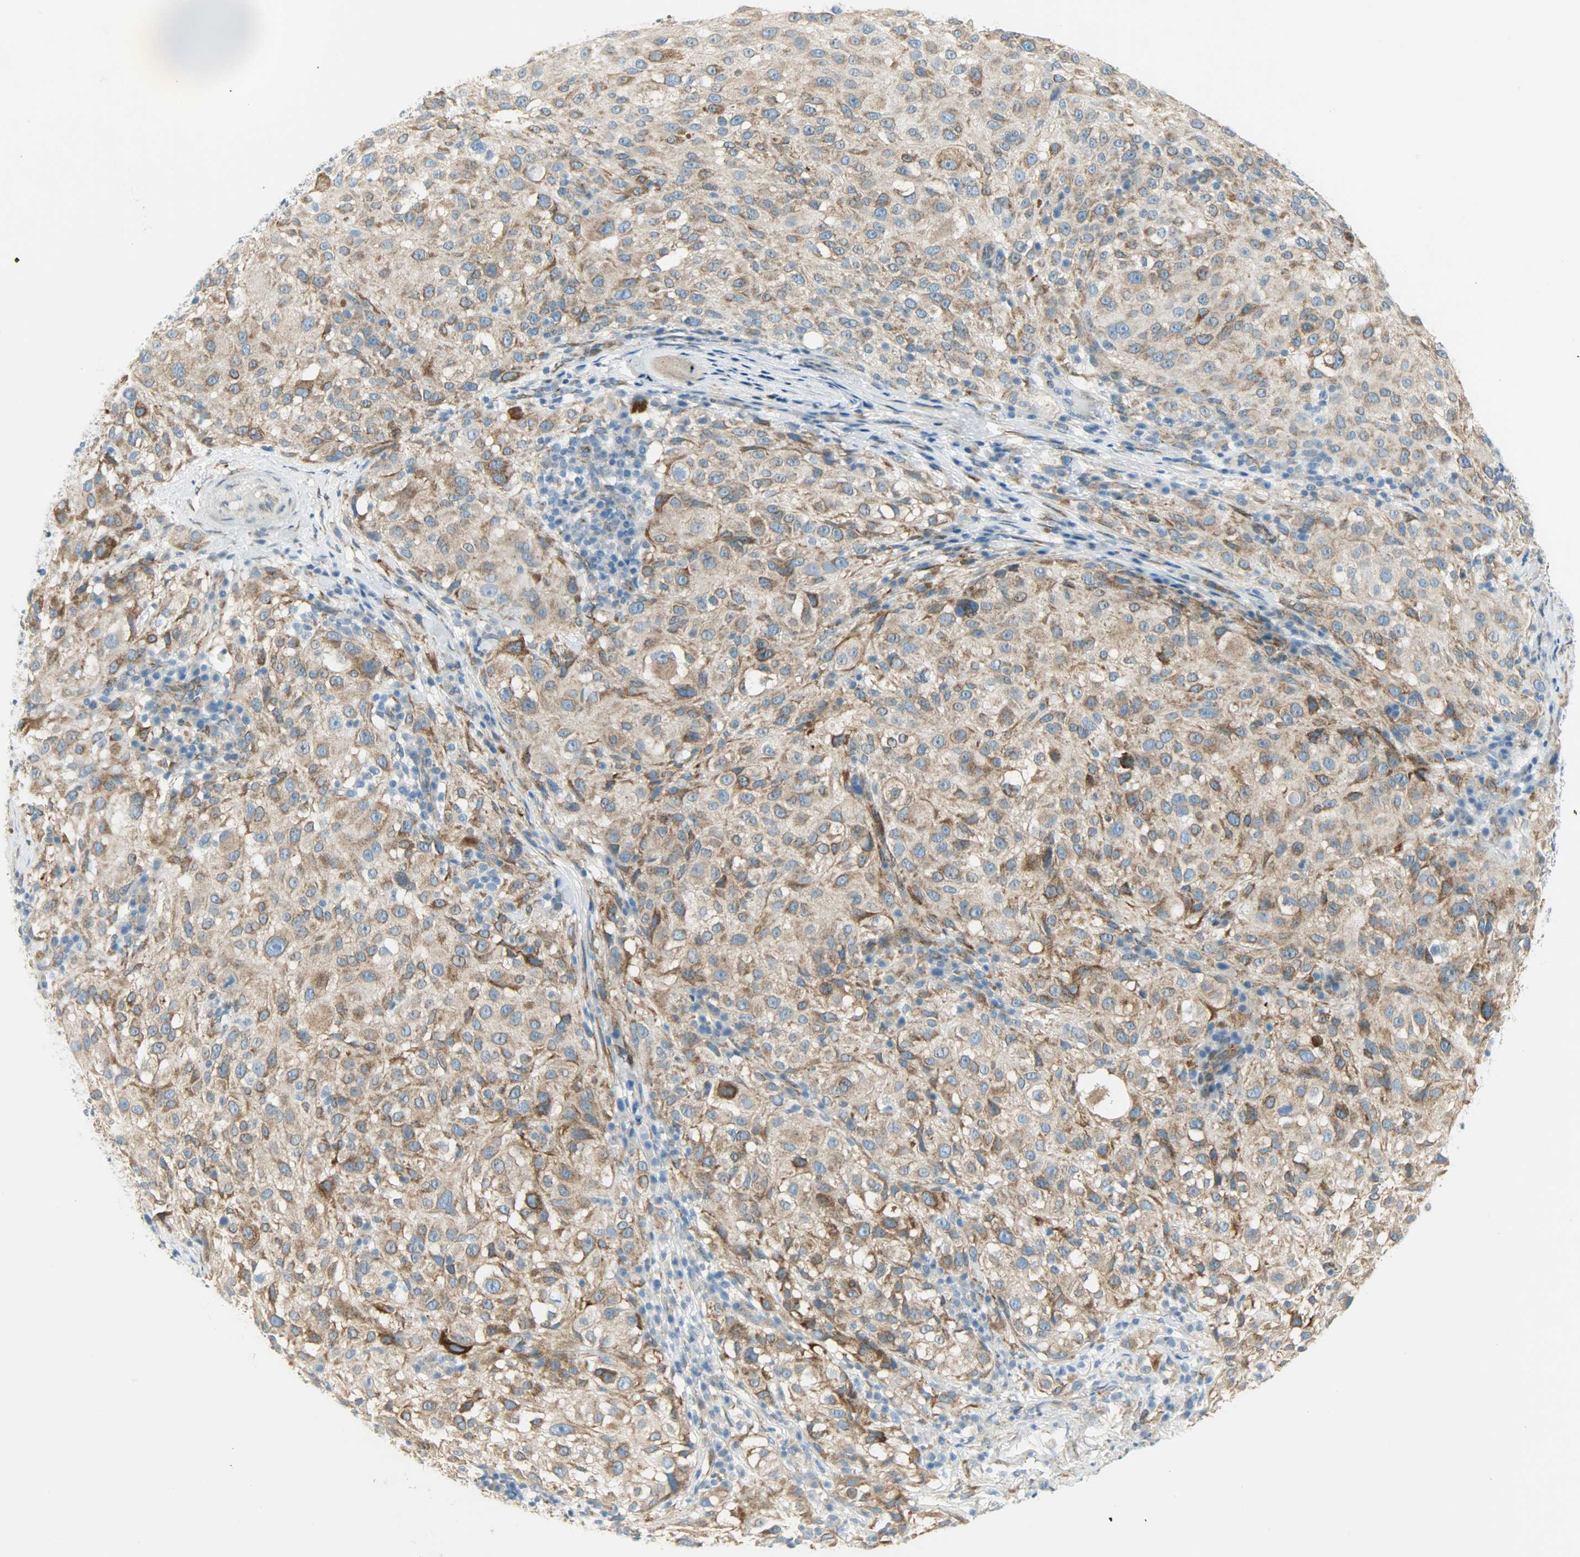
{"staining": {"intensity": "strong", "quantity": ">75%", "location": "cytoplasmic/membranous"}, "tissue": "melanoma", "cell_type": "Tumor cells", "image_type": "cancer", "snomed": [{"axis": "morphology", "description": "Necrosis, NOS"}, {"axis": "morphology", "description": "Malignant melanoma, NOS"}, {"axis": "topography", "description": "Skin"}], "caption": "Tumor cells demonstrate high levels of strong cytoplasmic/membranous expression in approximately >75% of cells in malignant melanoma. The protein is stained brown, and the nuclei are stained in blue (DAB IHC with brightfield microscopy, high magnification).", "gene": "PKD2", "patient": {"sex": "female", "age": 87}}